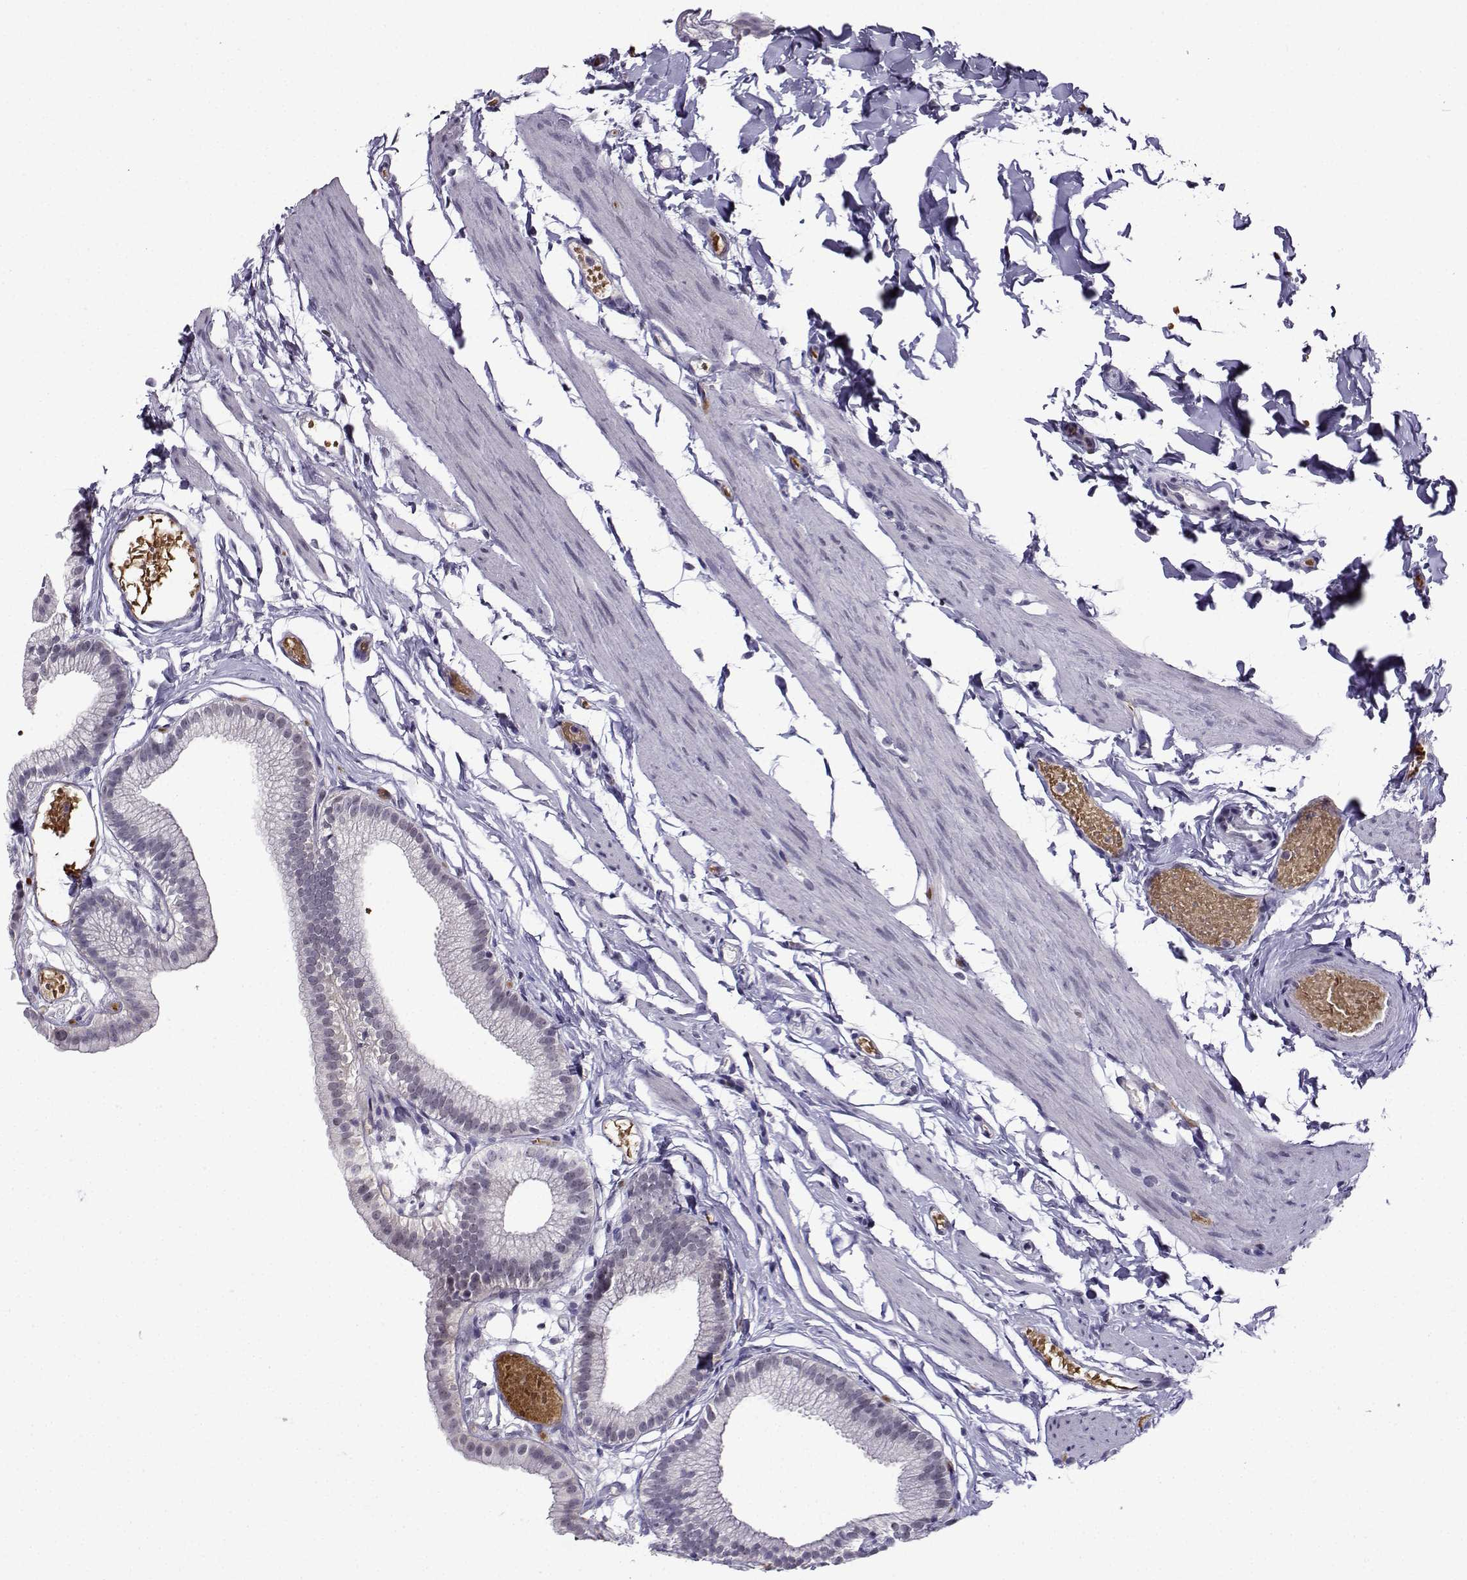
{"staining": {"intensity": "negative", "quantity": "none", "location": "none"}, "tissue": "gallbladder", "cell_type": "Glandular cells", "image_type": "normal", "snomed": [{"axis": "morphology", "description": "Normal tissue, NOS"}, {"axis": "topography", "description": "Gallbladder"}], "caption": "High magnification brightfield microscopy of unremarkable gallbladder stained with DAB (3,3'-diaminobenzidine) (brown) and counterstained with hematoxylin (blue): glandular cells show no significant expression.", "gene": "LRFN2", "patient": {"sex": "female", "age": 45}}